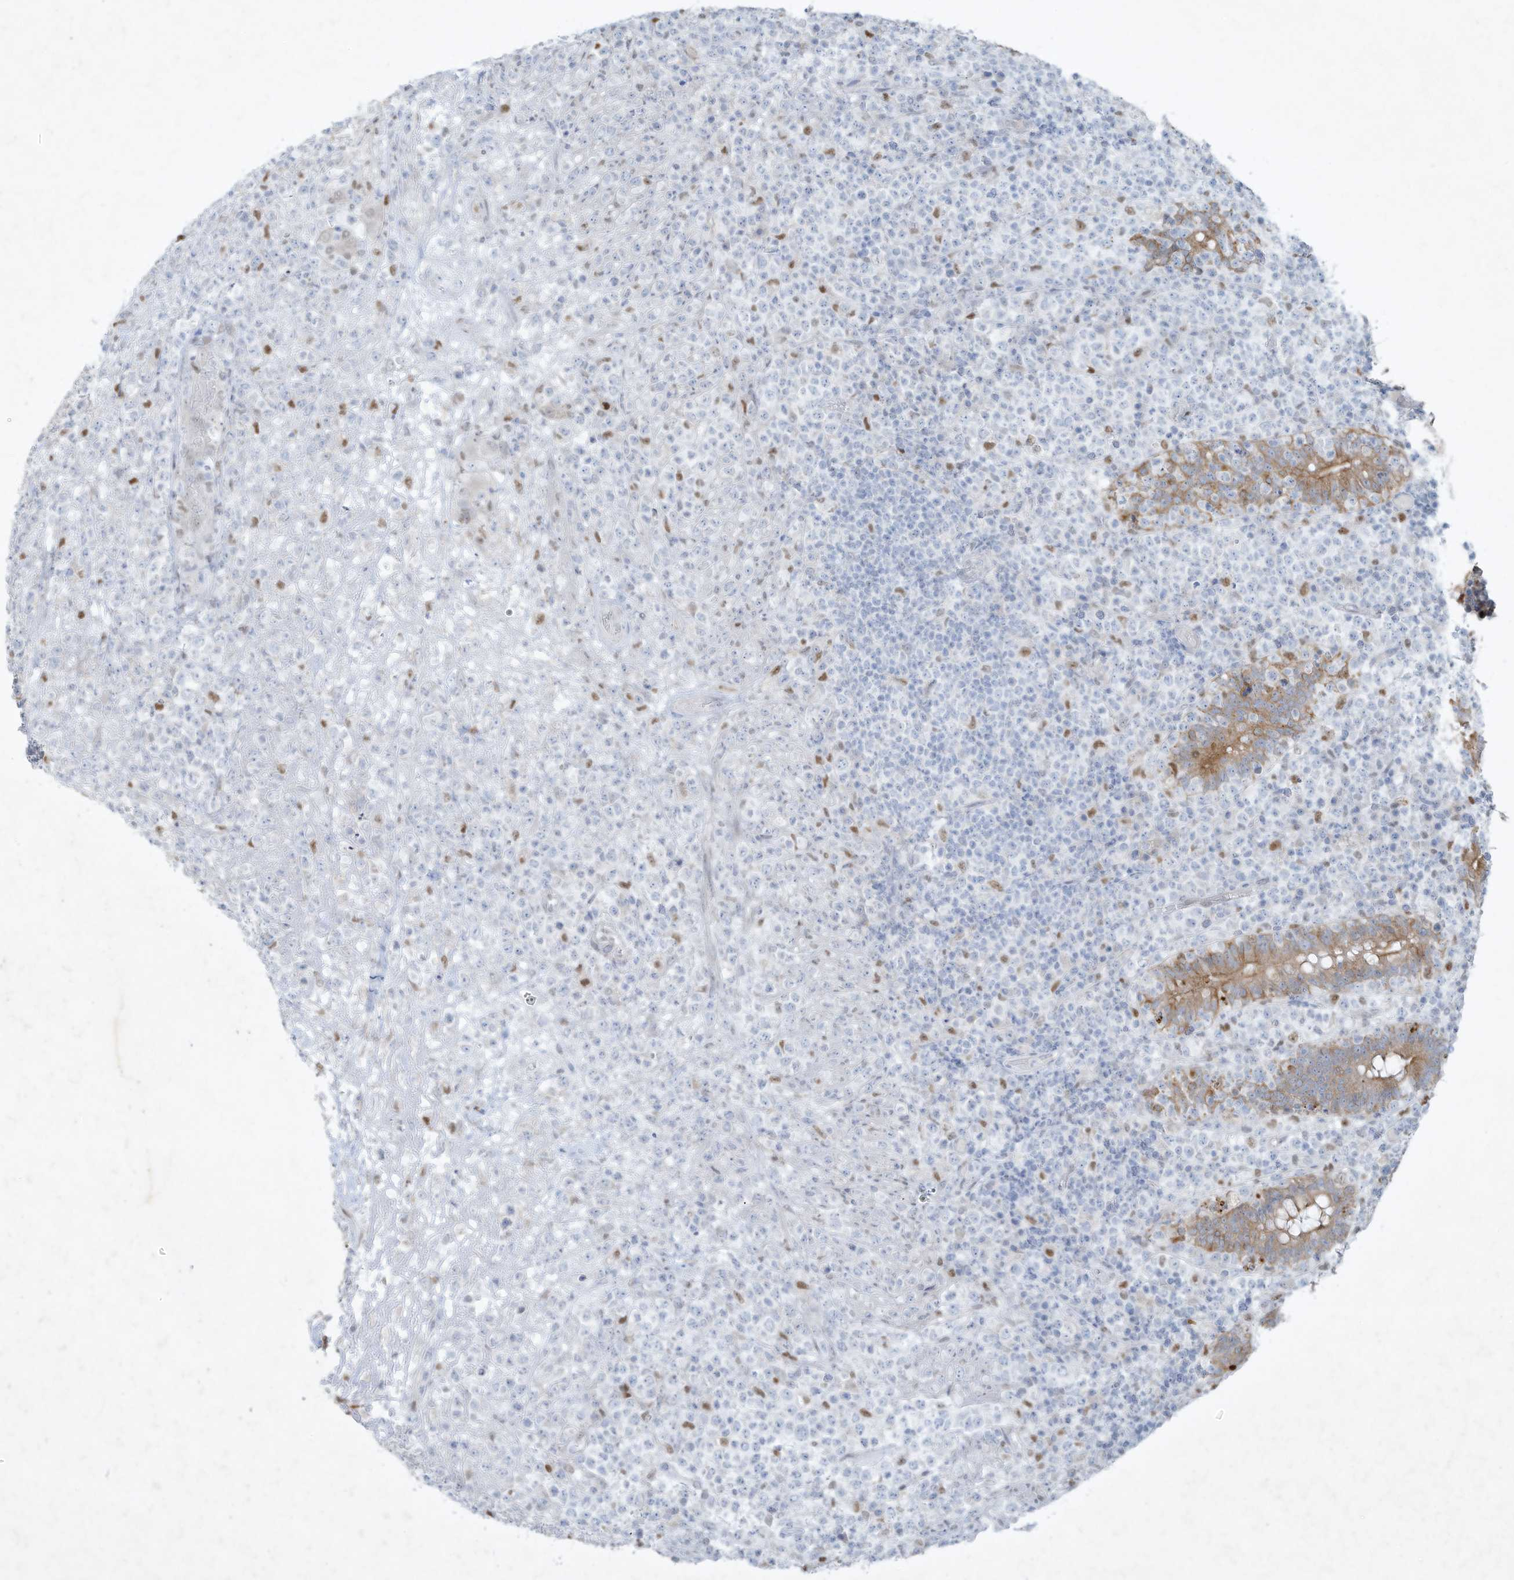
{"staining": {"intensity": "negative", "quantity": "none", "location": "none"}, "tissue": "lymphoma", "cell_type": "Tumor cells", "image_type": "cancer", "snomed": [{"axis": "morphology", "description": "Malignant lymphoma, non-Hodgkin's type, High grade"}, {"axis": "topography", "description": "Colon"}], "caption": "Malignant lymphoma, non-Hodgkin's type (high-grade) was stained to show a protein in brown. There is no significant expression in tumor cells.", "gene": "TUBE1", "patient": {"sex": "female", "age": 53}}